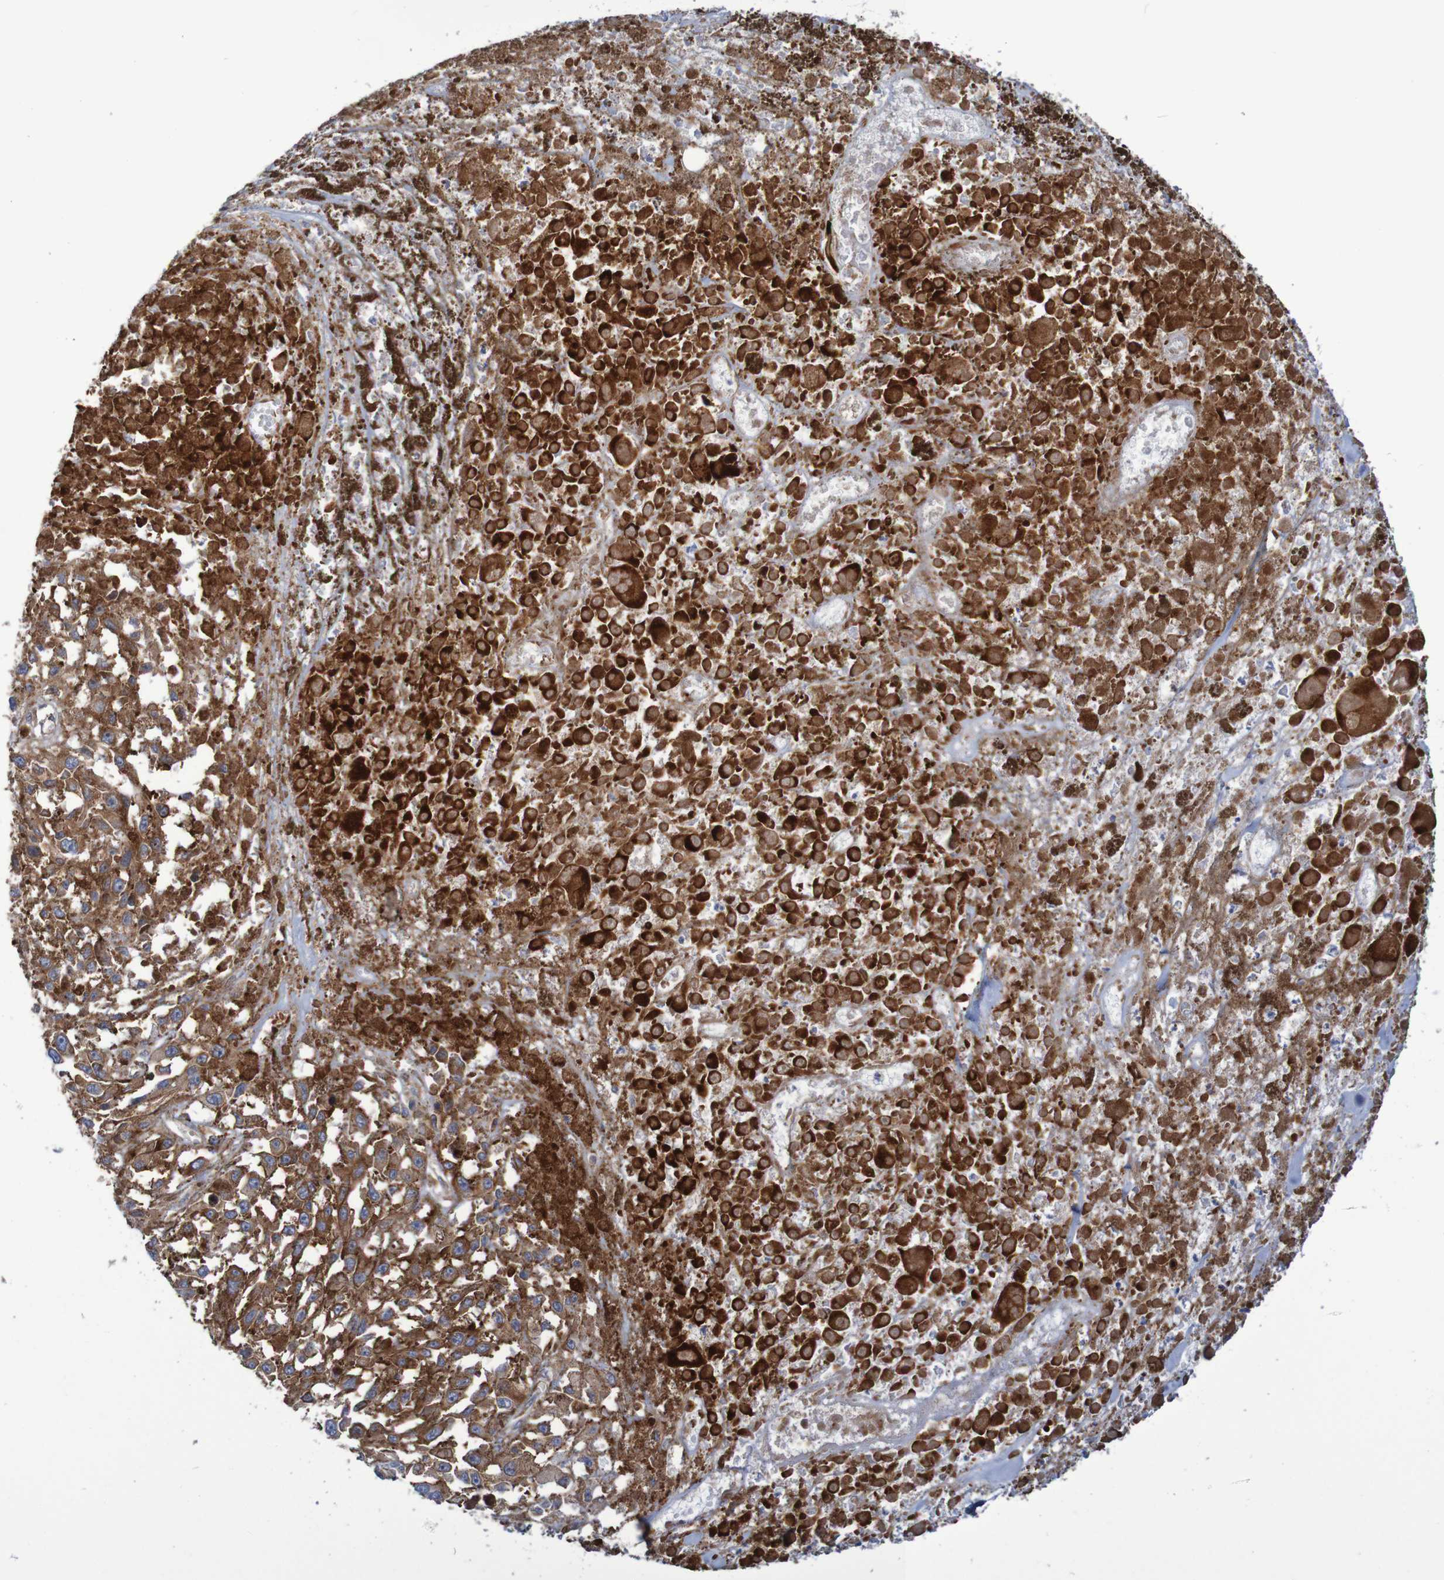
{"staining": {"intensity": "strong", "quantity": ">75%", "location": "cytoplasmic/membranous"}, "tissue": "melanoma", "cell_type": "Tumor cells", "image_type": "cancer", "snomed": [{"axis": "morphology", "description": "Malignant melanoma, Metastatic site"}, {"axis": "topography", "description": "Lymph node"}], "caption": "High-power microscopy captured an immunohistochemistry (IHC) histopathology image of melanoma, revealing strong cytoplasmic/membranous staining in approximately >75% of tumor cells. Immunohistochemistry (ihc) stains the protein in brown and the nuclei are stained blue.", "gene": "FXR2", "patient": {"sex": "male", "age": 59}}